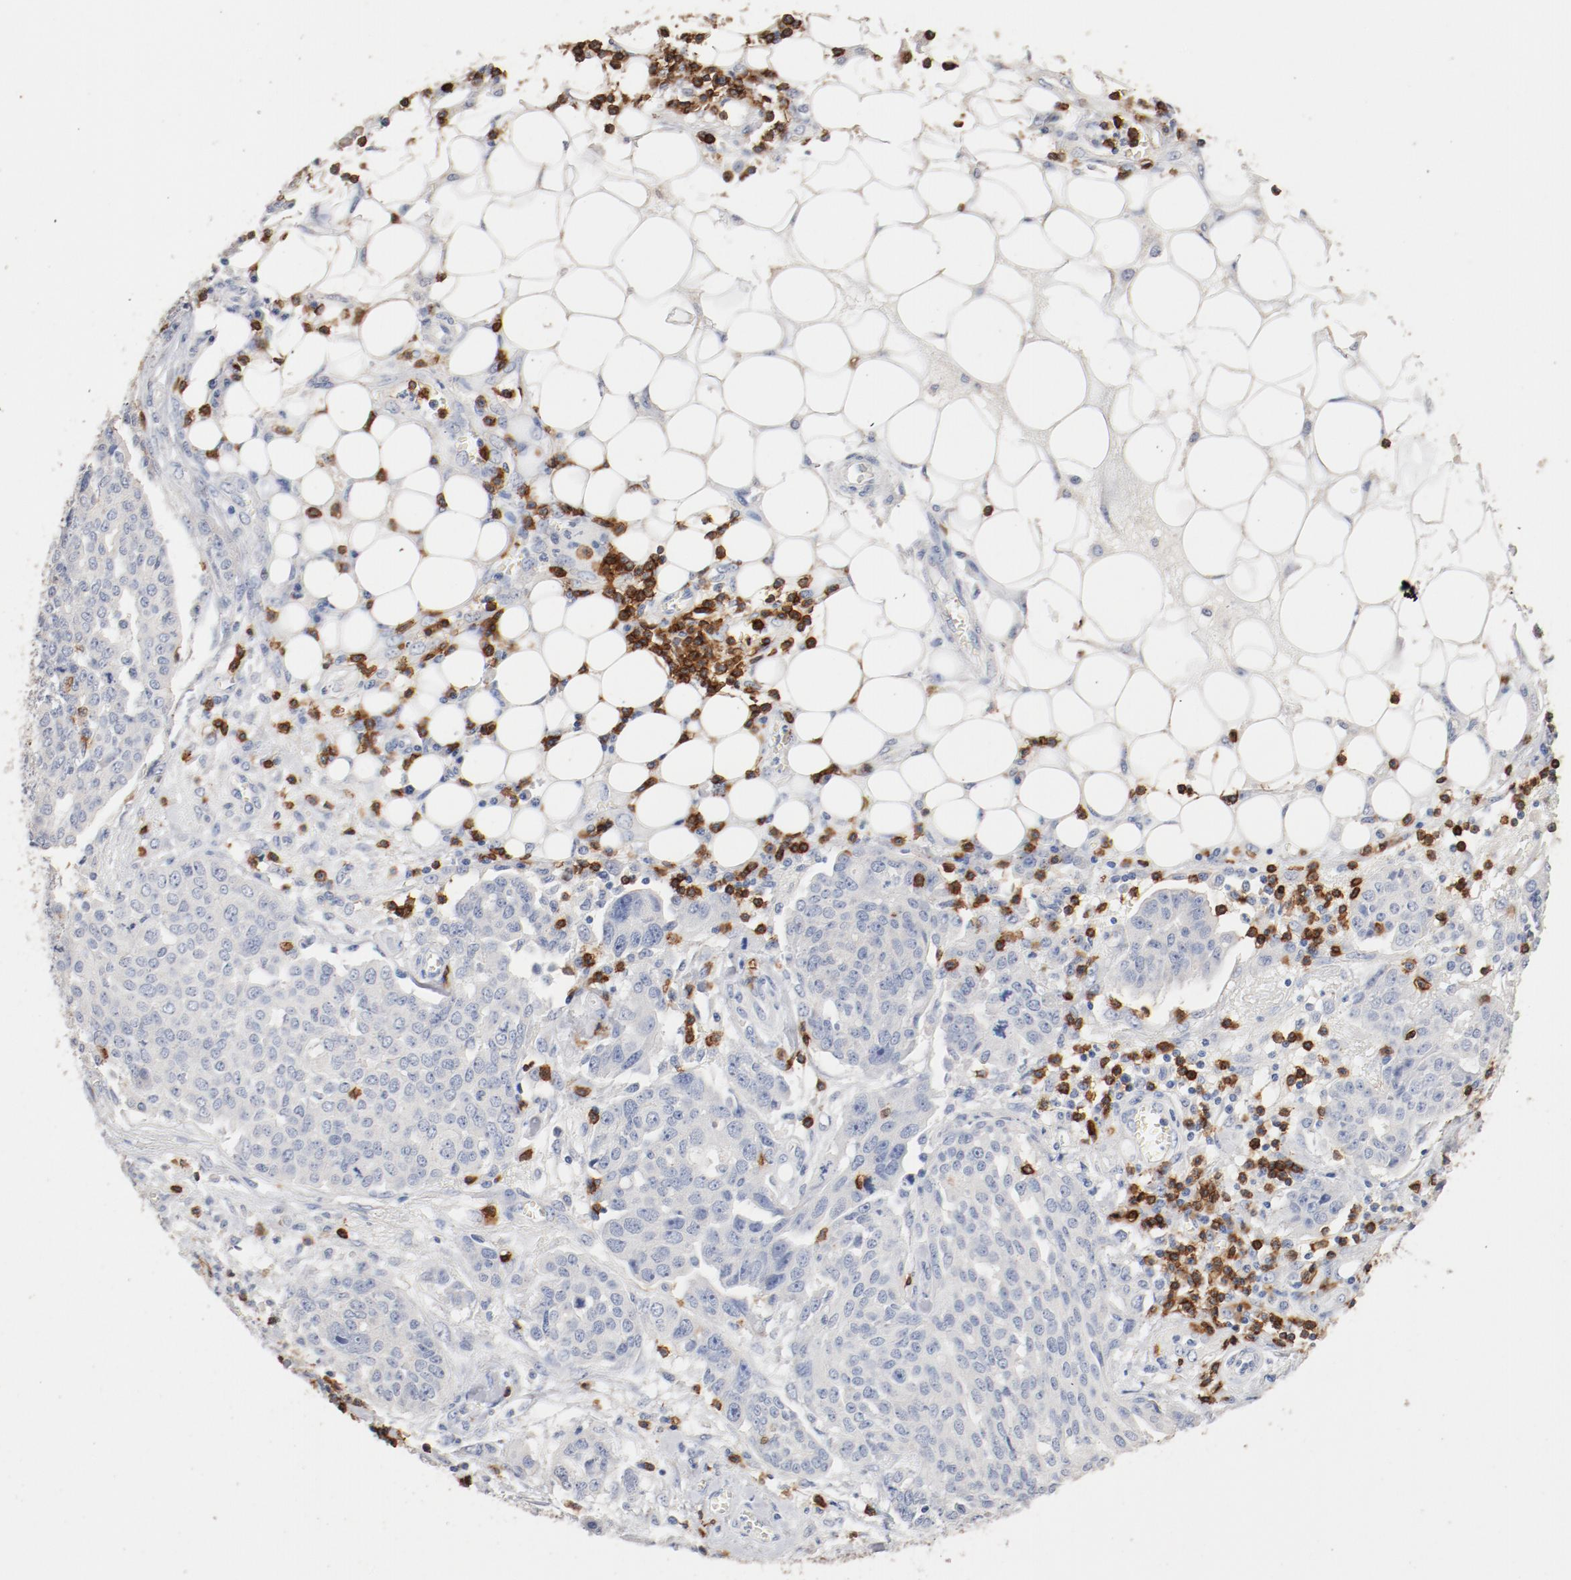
{"staining": {"intensity": "negative", "quantity": "none", "location": "none"}, "tissue": "ovarian cancer", "cell_type": "Tumor cells", "image_type": "cancer", "snomed": [{"axis": "morphology", "description": "Cystadenocarcinoma, serous, NOS"}, {"axis": "topography", "description": "Soft tissue"}, {"axis": "topography", "description": "Ovary"}], "caption": "IHC histopathology image of neoplastic tissue: human ovarian cancer (serous cystadenocarcinoma) stained with DAB demonstrates no significant protein positivity in tumor cells.", "gene": "CD247", "patient": {"sex": "female", "age": 57}}